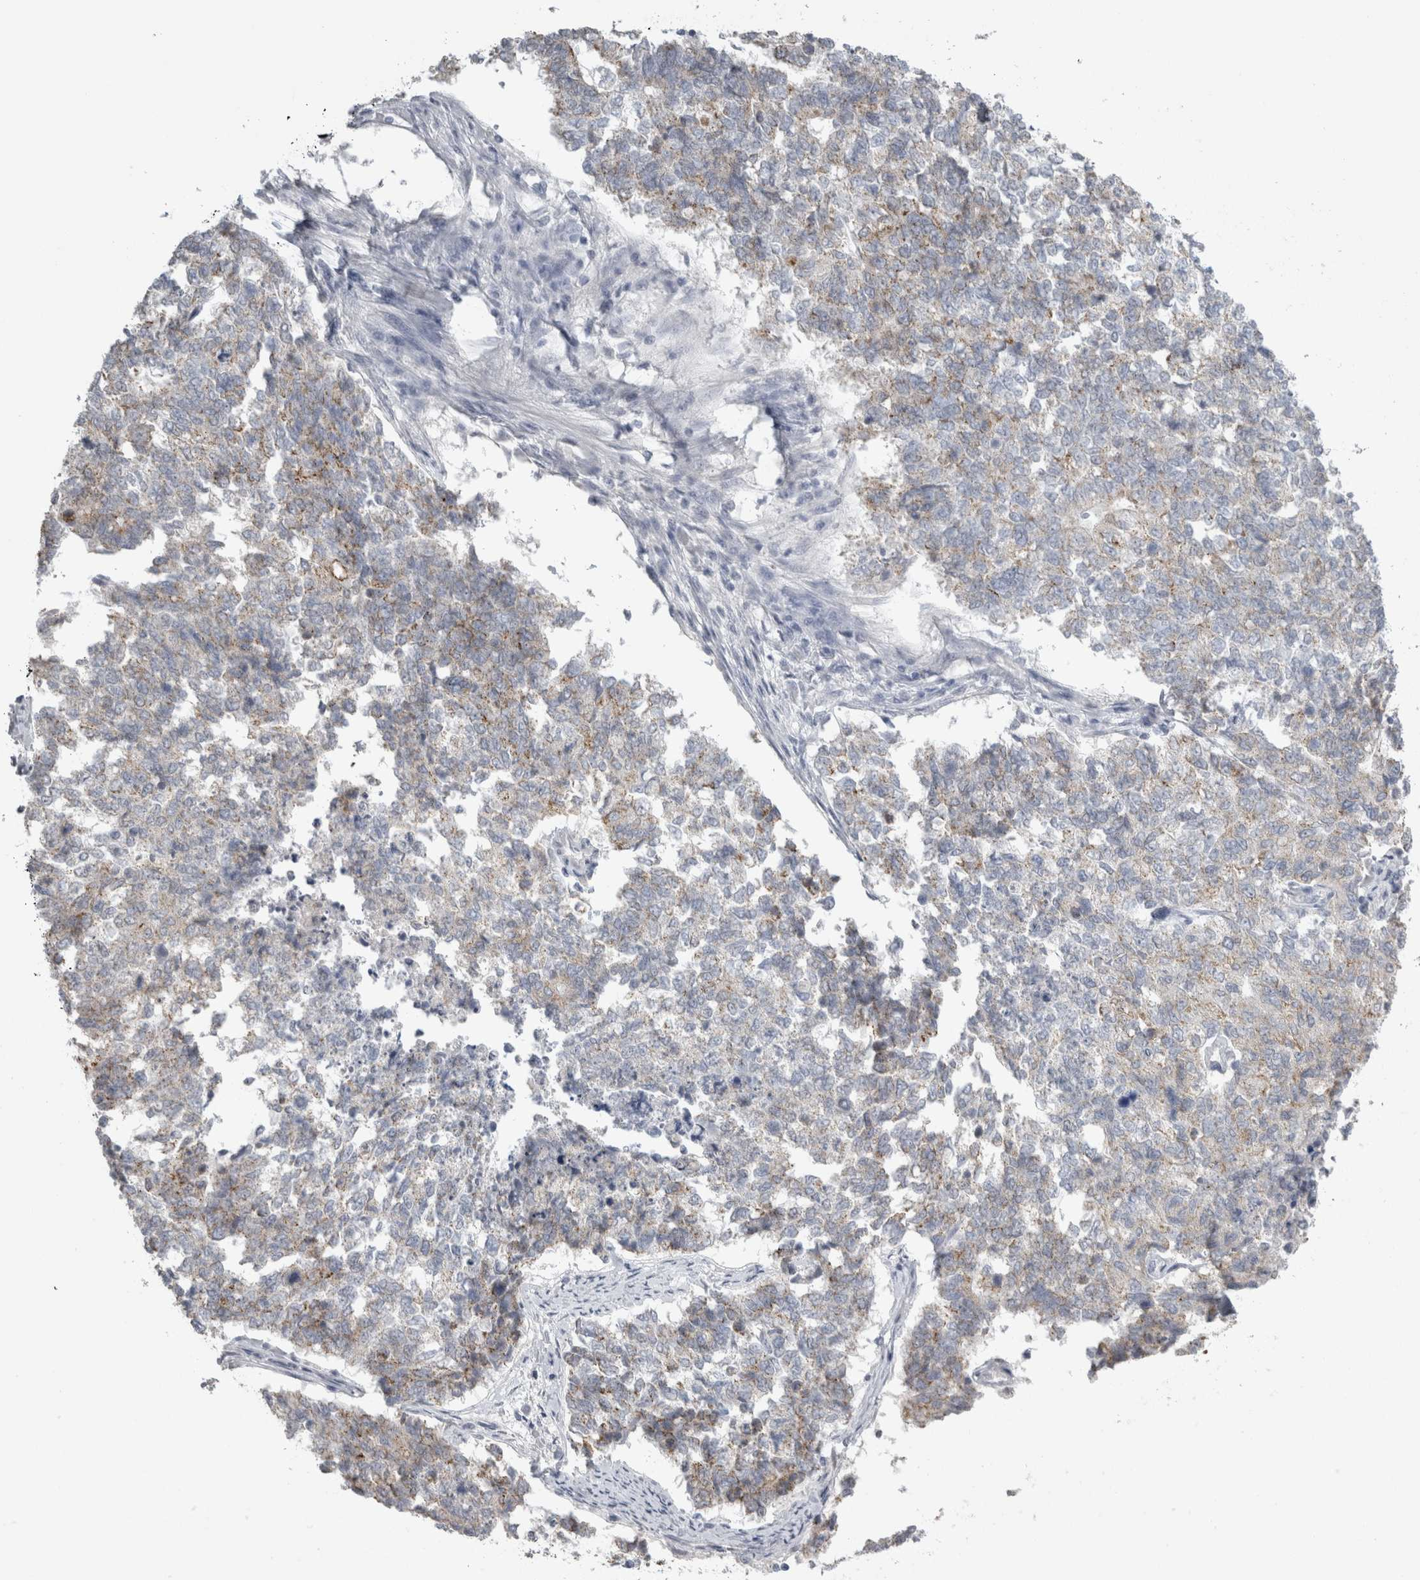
{"staining": {"intensity": "weak", "quantity": "<25%", "location": "cytoplasmic/membranous"}, "tissue": "cervical cancer", "cell_type": "Tumor cells", "image_type": "cancer", "snomed": [{"axis": "morphology", "description": "Squamous cell carcinoma, NOS"}, {"axis": "topography", "description": "Cervix"}], "caption": "Immunohistochemistry of human cervical cancer demonstrates no expression in tumor cells.", "gene": "PLIN1", "patient": {"sex": "female", "age": 63}}